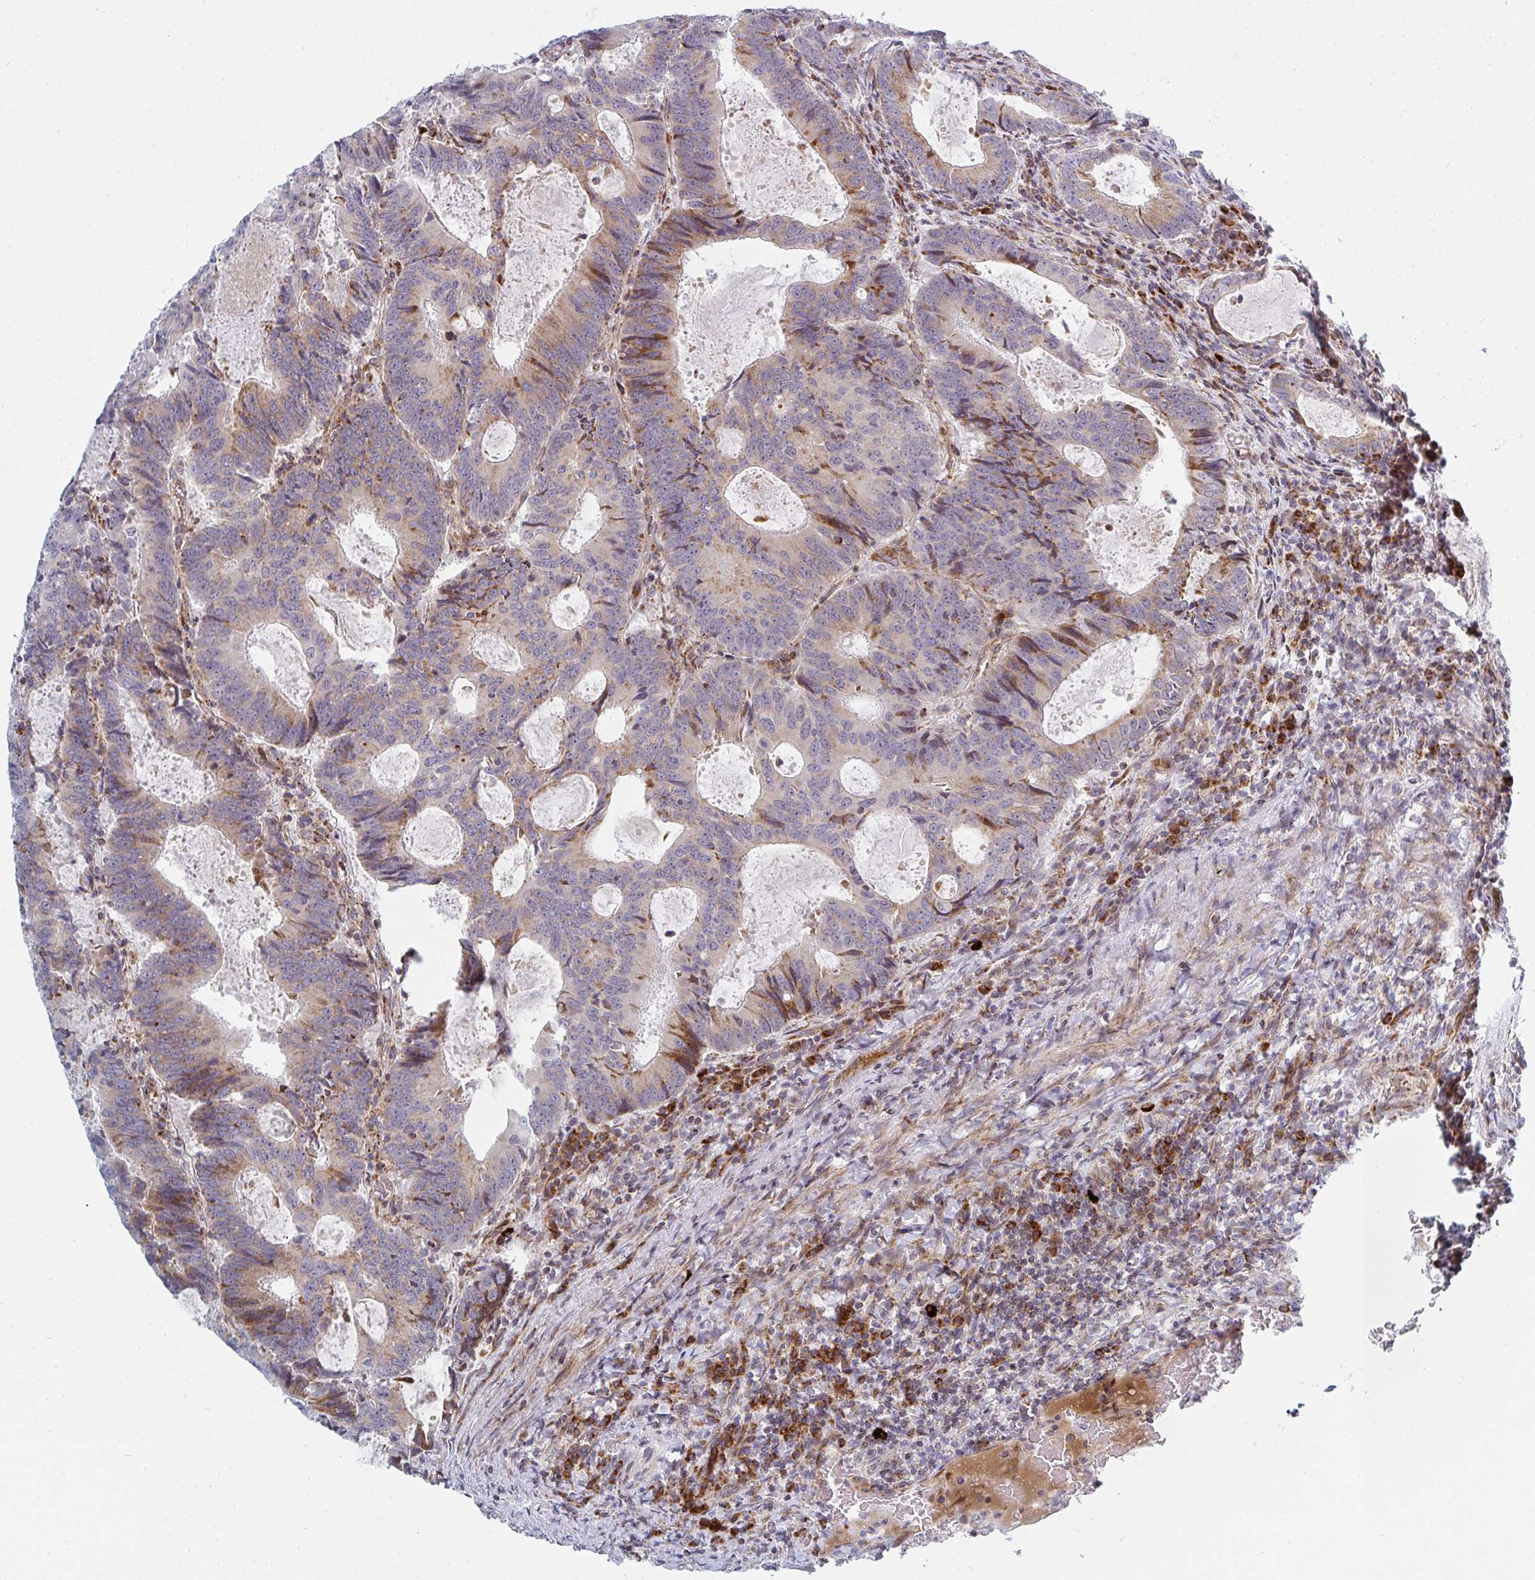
{"staining": {"intensity": "weak", "quantity": "25%-75%", "location": "cytoplasmic/membranous"}, "tissue": "colorectal cancer", "cell_type": "Tumor cells", "image_type": "cancer", "snomed": [{"axis": "morphology", "description": "Adenocarcinoma, NOS"}, {"axis": "topography", "description": "Colon"}], "caption": "Colorectal adenocarcinoma was stained to show a protein in brown. There is low levels of weak cytoplasmic/membranous staining in about 25%-75% of tumor cells.", "gene": "PRKCH", "patient": {"sex": "male", "age": 67}}